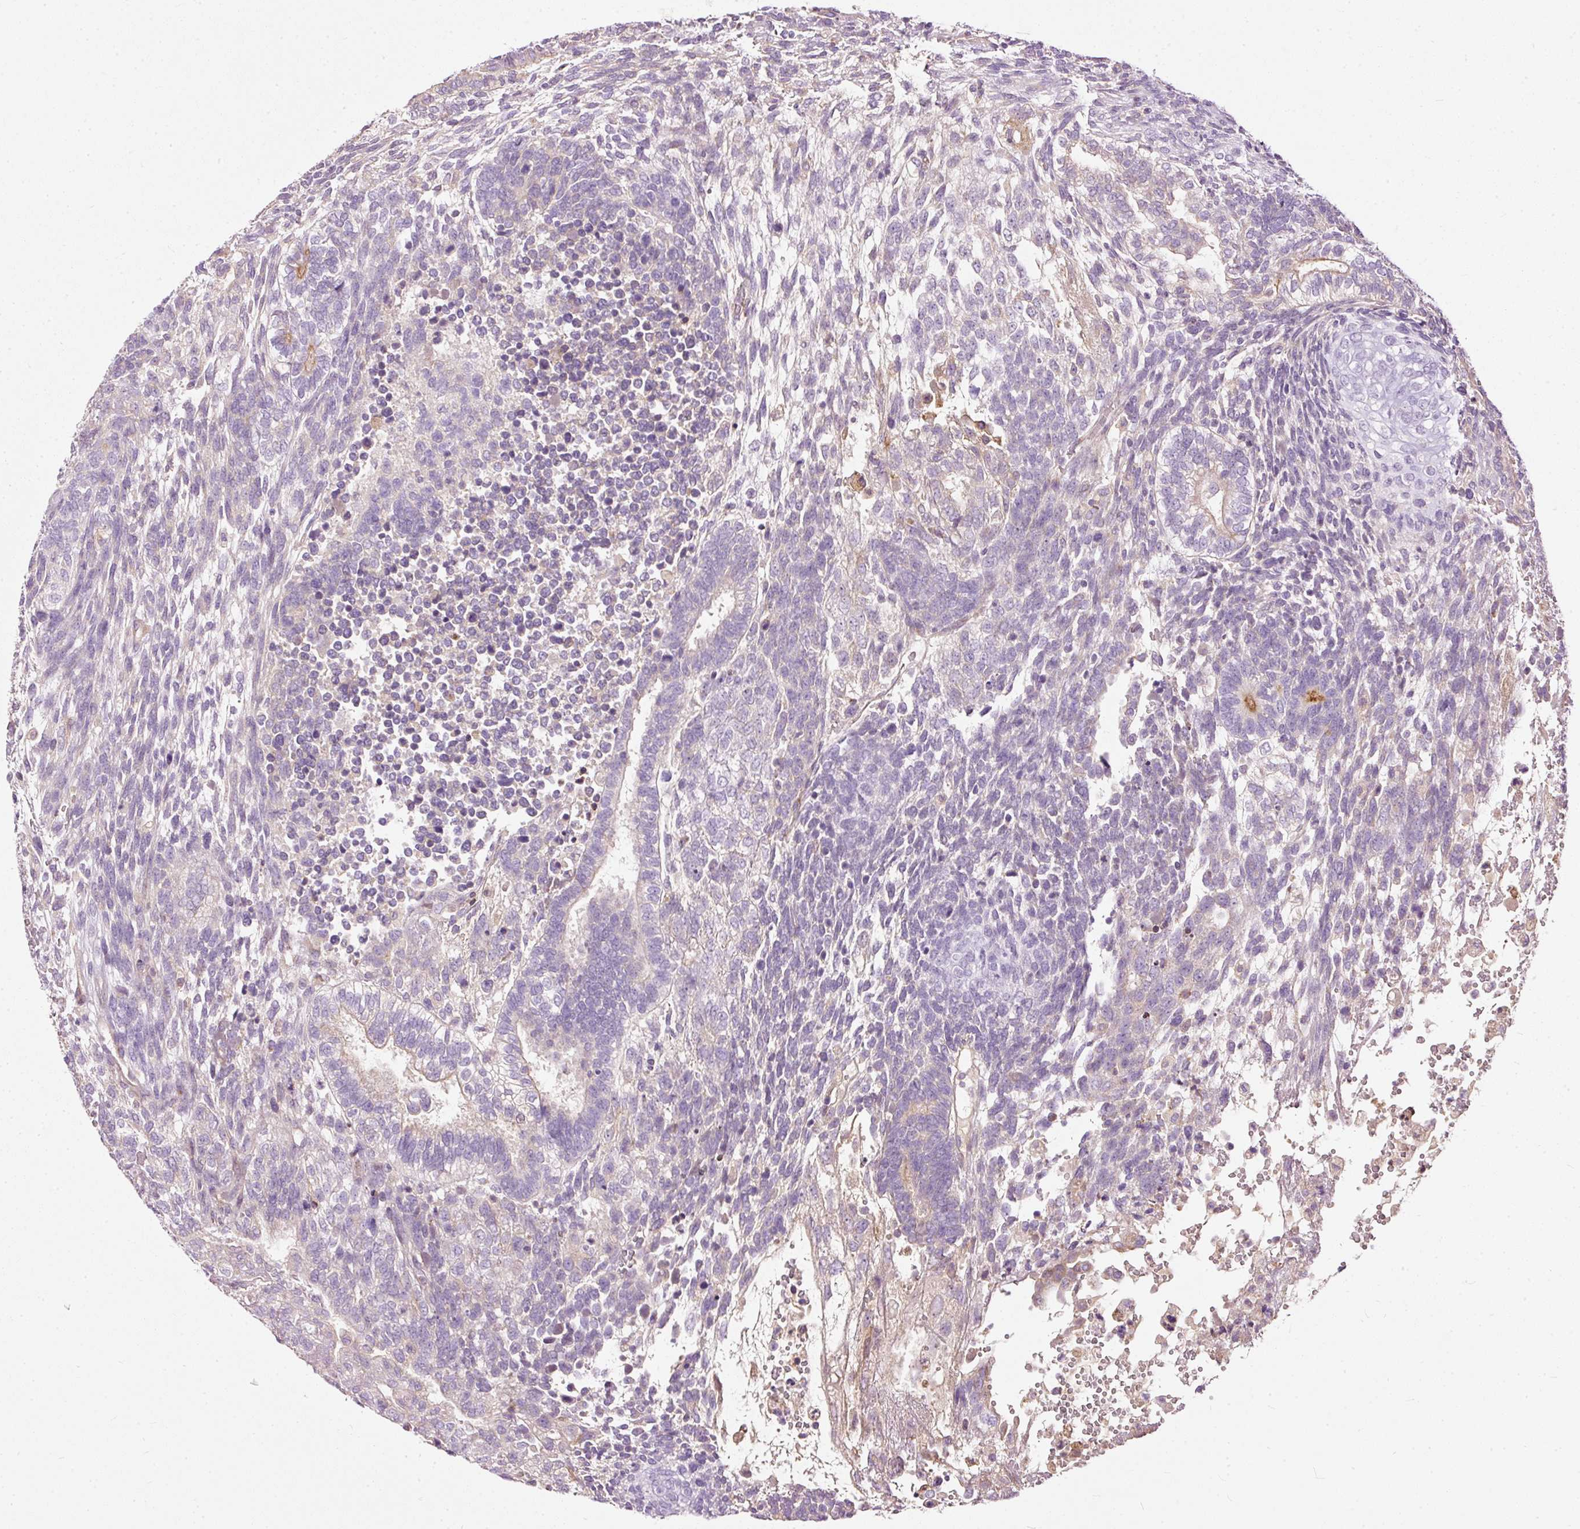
{"staining": {"intensity": "negative", "quantity": "none", "location": "none"}, "tissue": "testis cancer", "cell_type": "Tumor cells", "image_type": "cancer", "snomed": [{"axis": "morphology", "description": "Carcinoma, Embryonal, NOS"}, {"axis": "topography", "description": "Testis"}], "caption": "Tumor cells are negative for protein expression in human embryonal carcinoma (testis).", "gene": "PAQR9", "patient": {"sex": "male", "age": 23}}